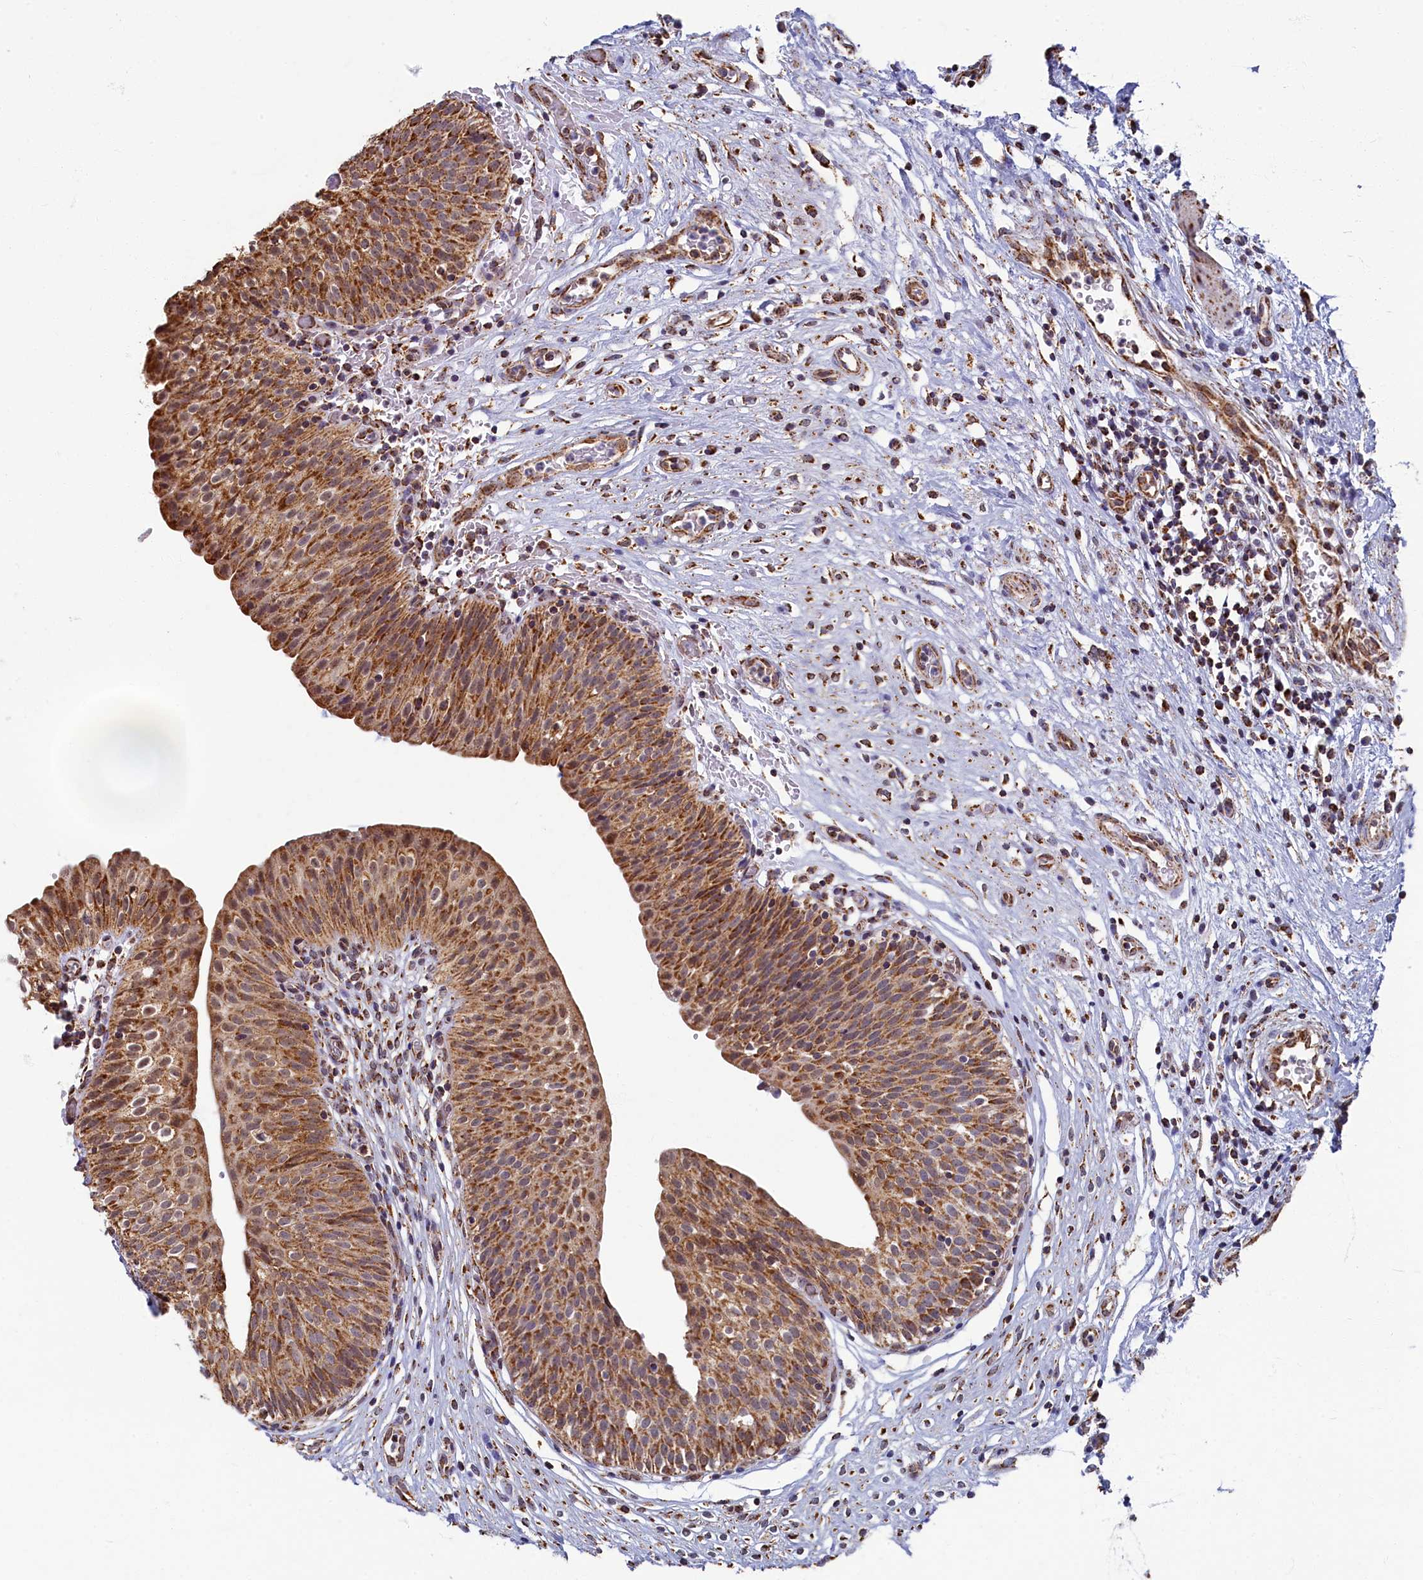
{"staining": {"intensity": "moderate", "quantity": ">75%", "location": "cytoplasmic/membranous"}, "tissue": "urinary bladder", "cell_type": "Urothelial cells", "image_type": "normal", "snomed": [{"axis": "morphology", "description": "Normal tissue, NOS"}, {"axis": "topography", "description": "Urinary bladder"}], "caption": "Moderate cytoplasmic/membranous expression is present in about >75% of urothelial cells in normal urinary bladder.", "gene": "SPR", "patient": {"sex": "male", "age": 55}}